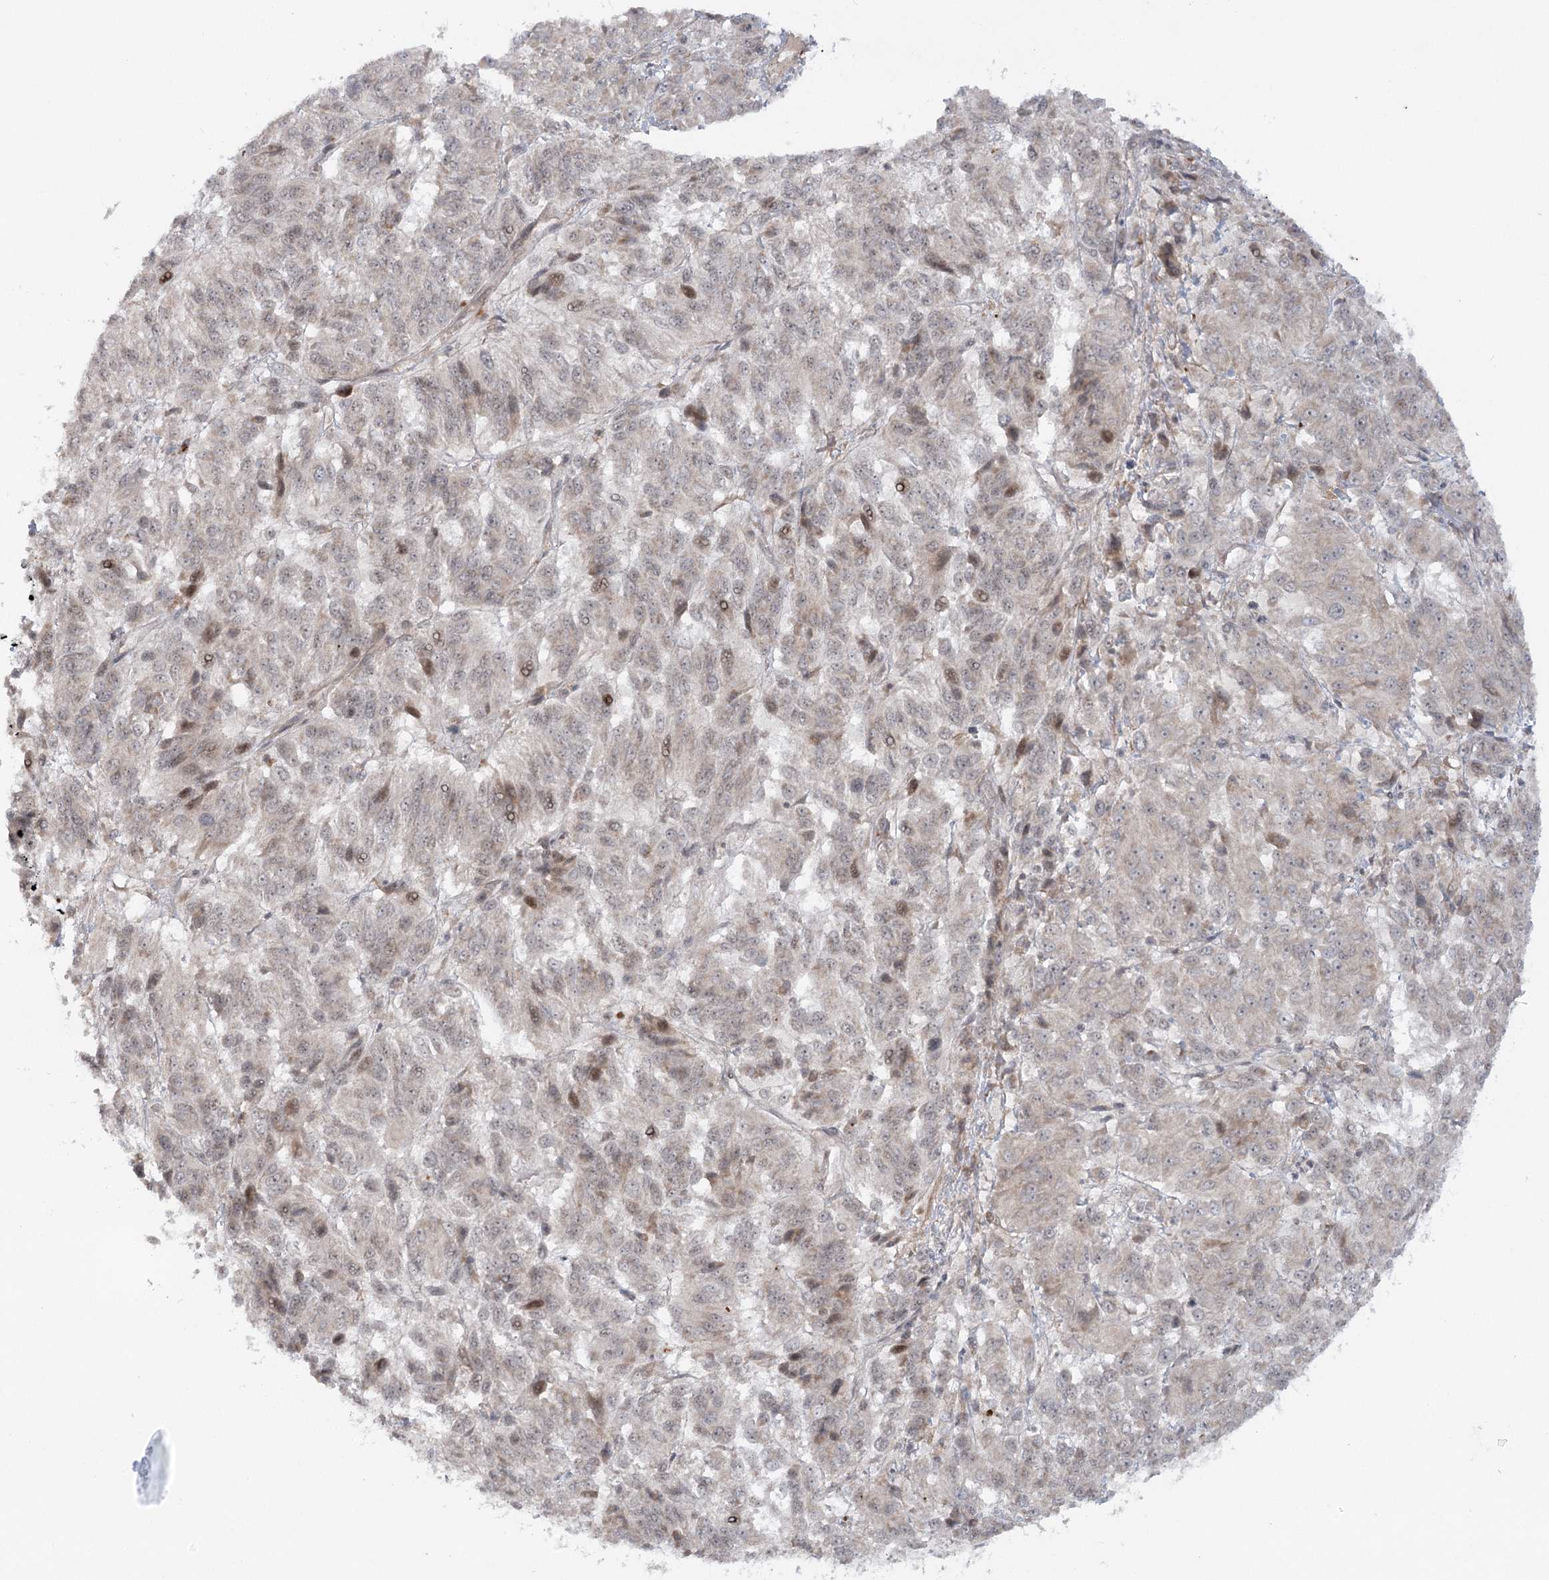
{"staining": {"intensity": "weak", "quantity": "<25%", "location": "nuclear"}, "tissue": "melanoma", "cell_type": "Tumor cells", "image_type": "cancer", "snomed": [{"axis": "morphology", "description": "Malignant melanoma, Metastatic site"}, {"axis": "topography", "description": "Lung"}], "caption": "Histopathology image shows no protein expression in tumor cells of malignant melanoma (metastatic site) tissue. (Immunohistochemistry, brightfield microscopy, high magnification).", "gene": "SH2D3A", "patient": {"sex": "male", "age": 64}}